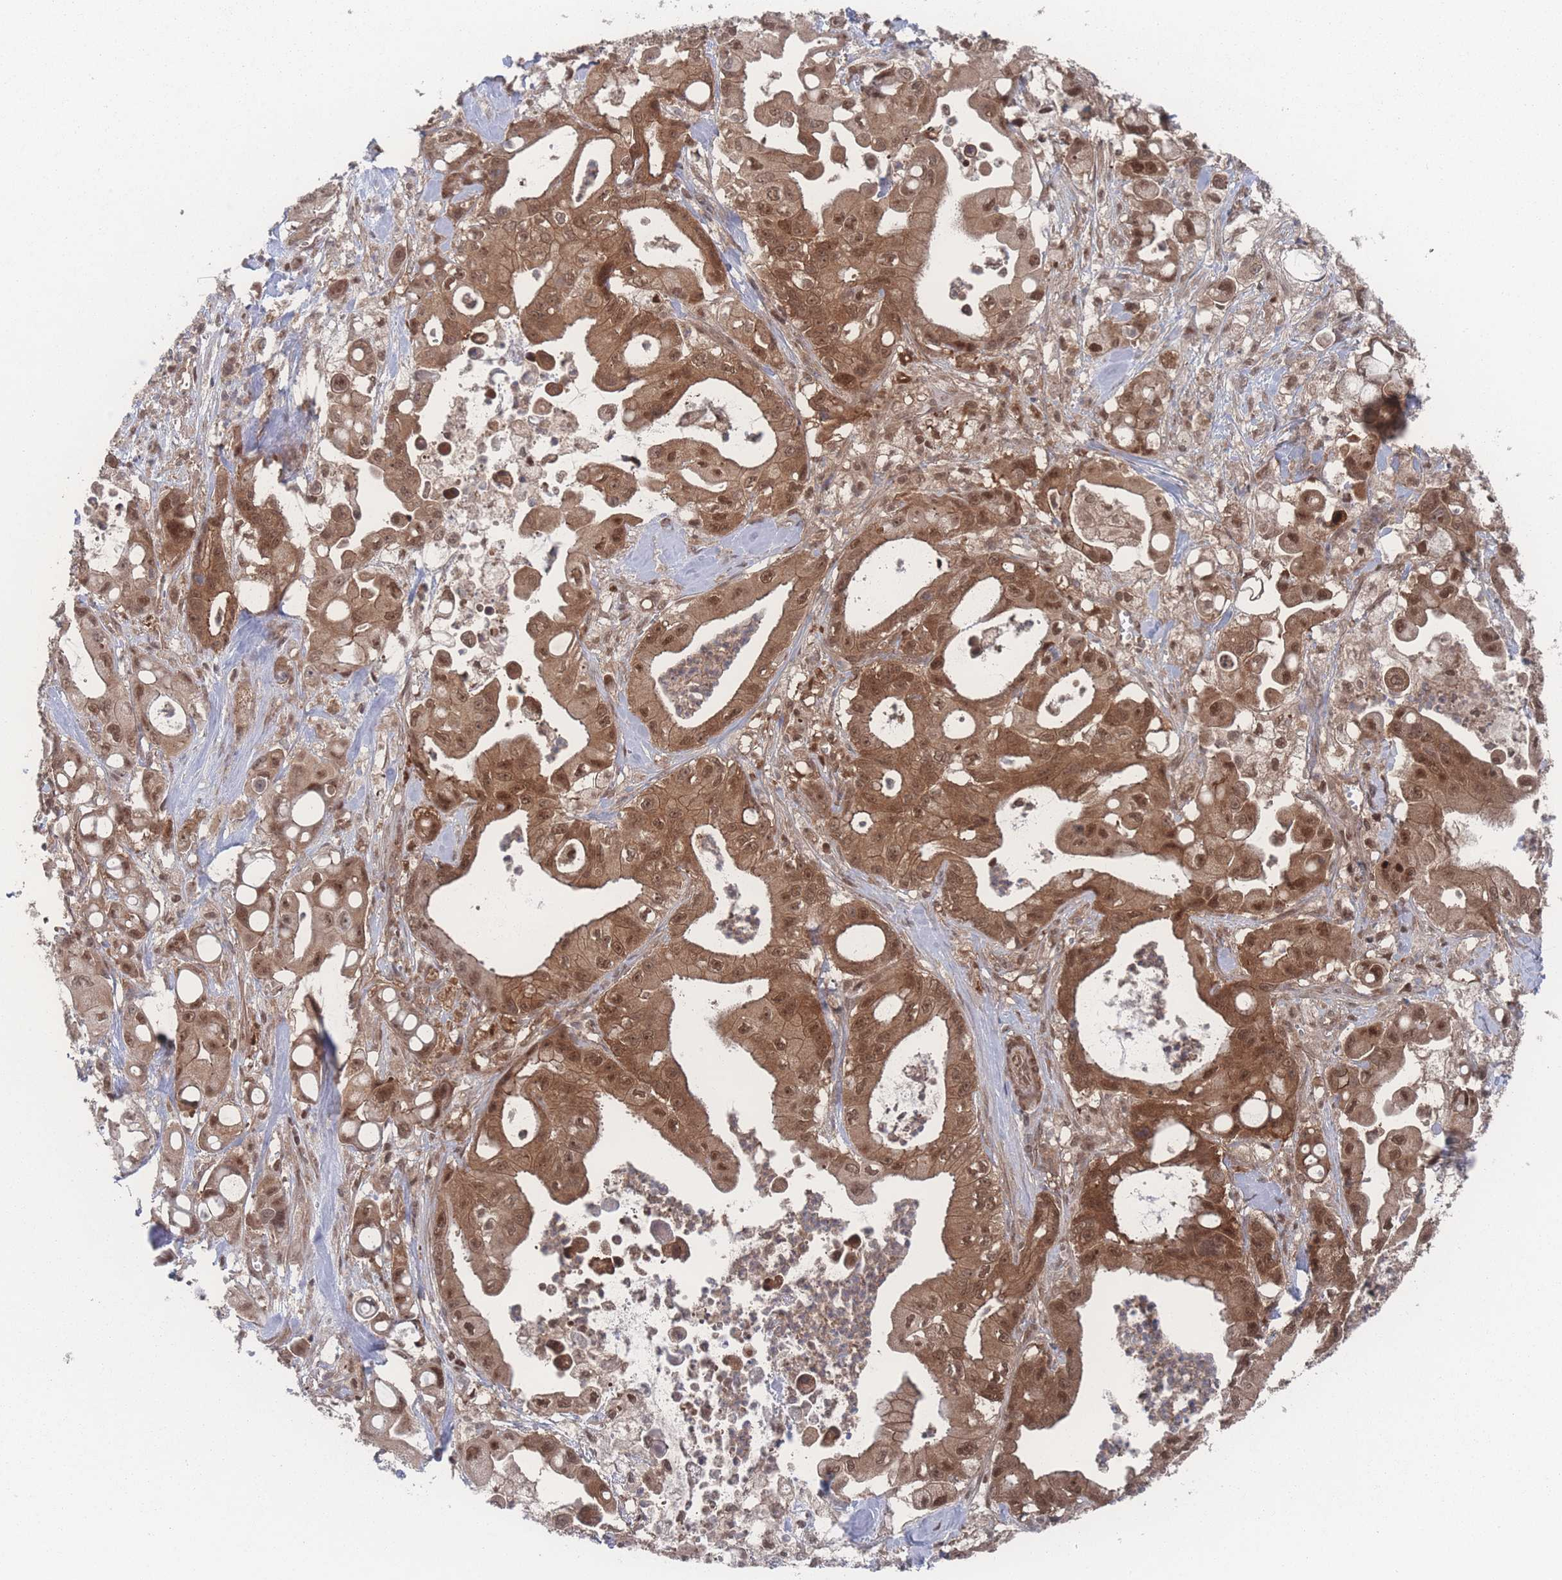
{"staining": {"intensity": "moderate", "quantity": ">75%", "location": "cytoplasmic/membranous,nuclear"}, "tissue": "pancreatic cancer", "cell_type": "Tumor cells", "image_type": "cancer", "snomed": [{"axis": "morphology", "description": "Adenocarcinoma, NOS"}, {"axis": "topography", "description": "Pancreas"}], "caption": "Immunohistochemical staining of human pancreatic cancer (adenocarcinoma) exhibits moderate cytoplasmic/membranous and nuclear protein positivity in about >75% of tumor cells.", "gene": "PSMA1", "patient": {"sex": "male", "age": 68}}